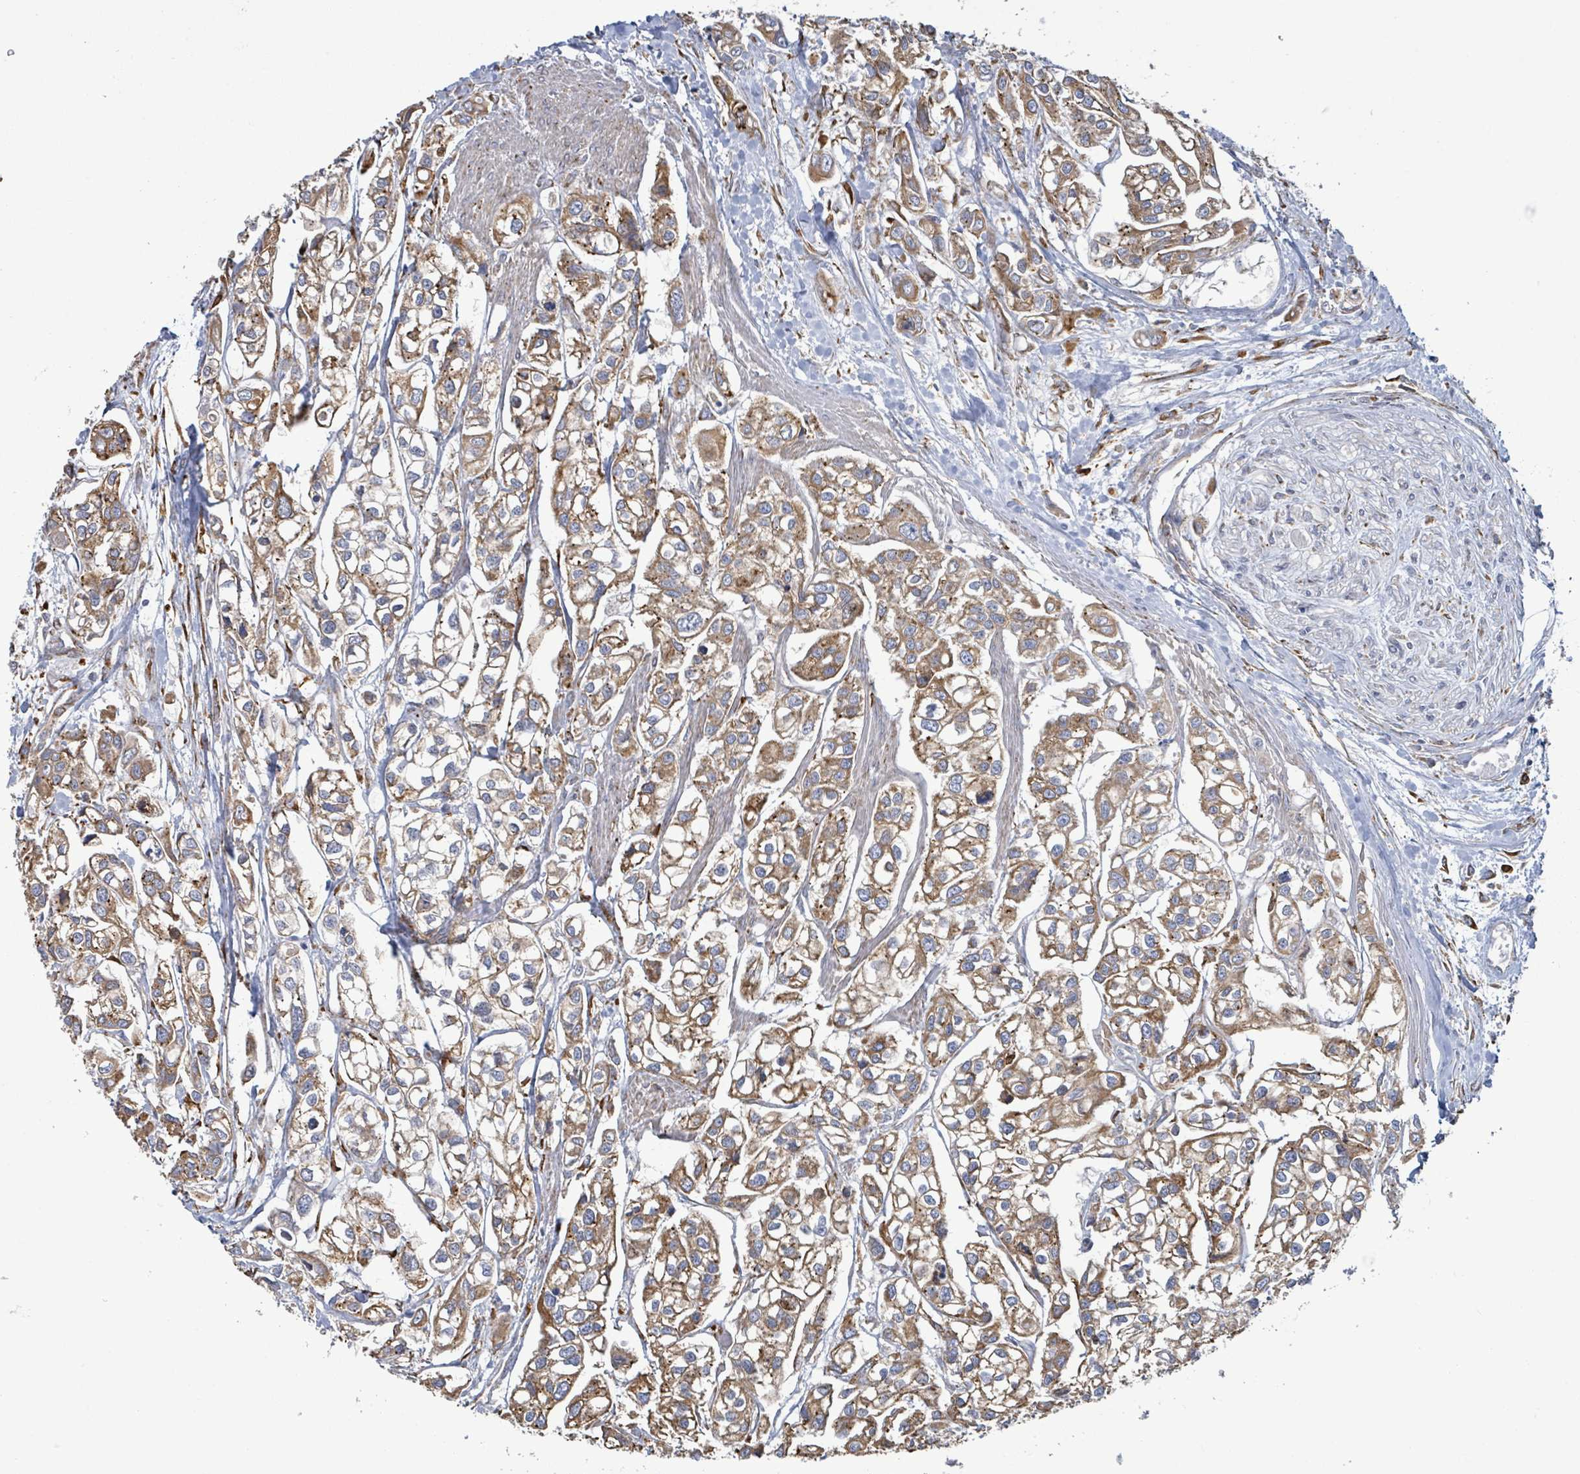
{"staining": {"intensity": "moderate", "quantity": ">75%", "location": "cytoplasmic/membranous"}, "tissue": "urothelial cancer", "cell_type": "Tumor cells", "image_type": "cancer", "snomed": [{"axis": "morphology", "description": "Urothelial carcinoma, High grade"}, {"axis": "topography", "description": "Urinary bladder"}], "caption": "Brown immunohistochemical staining in human high-grade urothelial carcinoma demonstrates moderate cytoplasmic/membranous staining in about >75% of tumor cells.", "gene": "RFPL4A", "patient": {"sex": "male", "age": 67}}